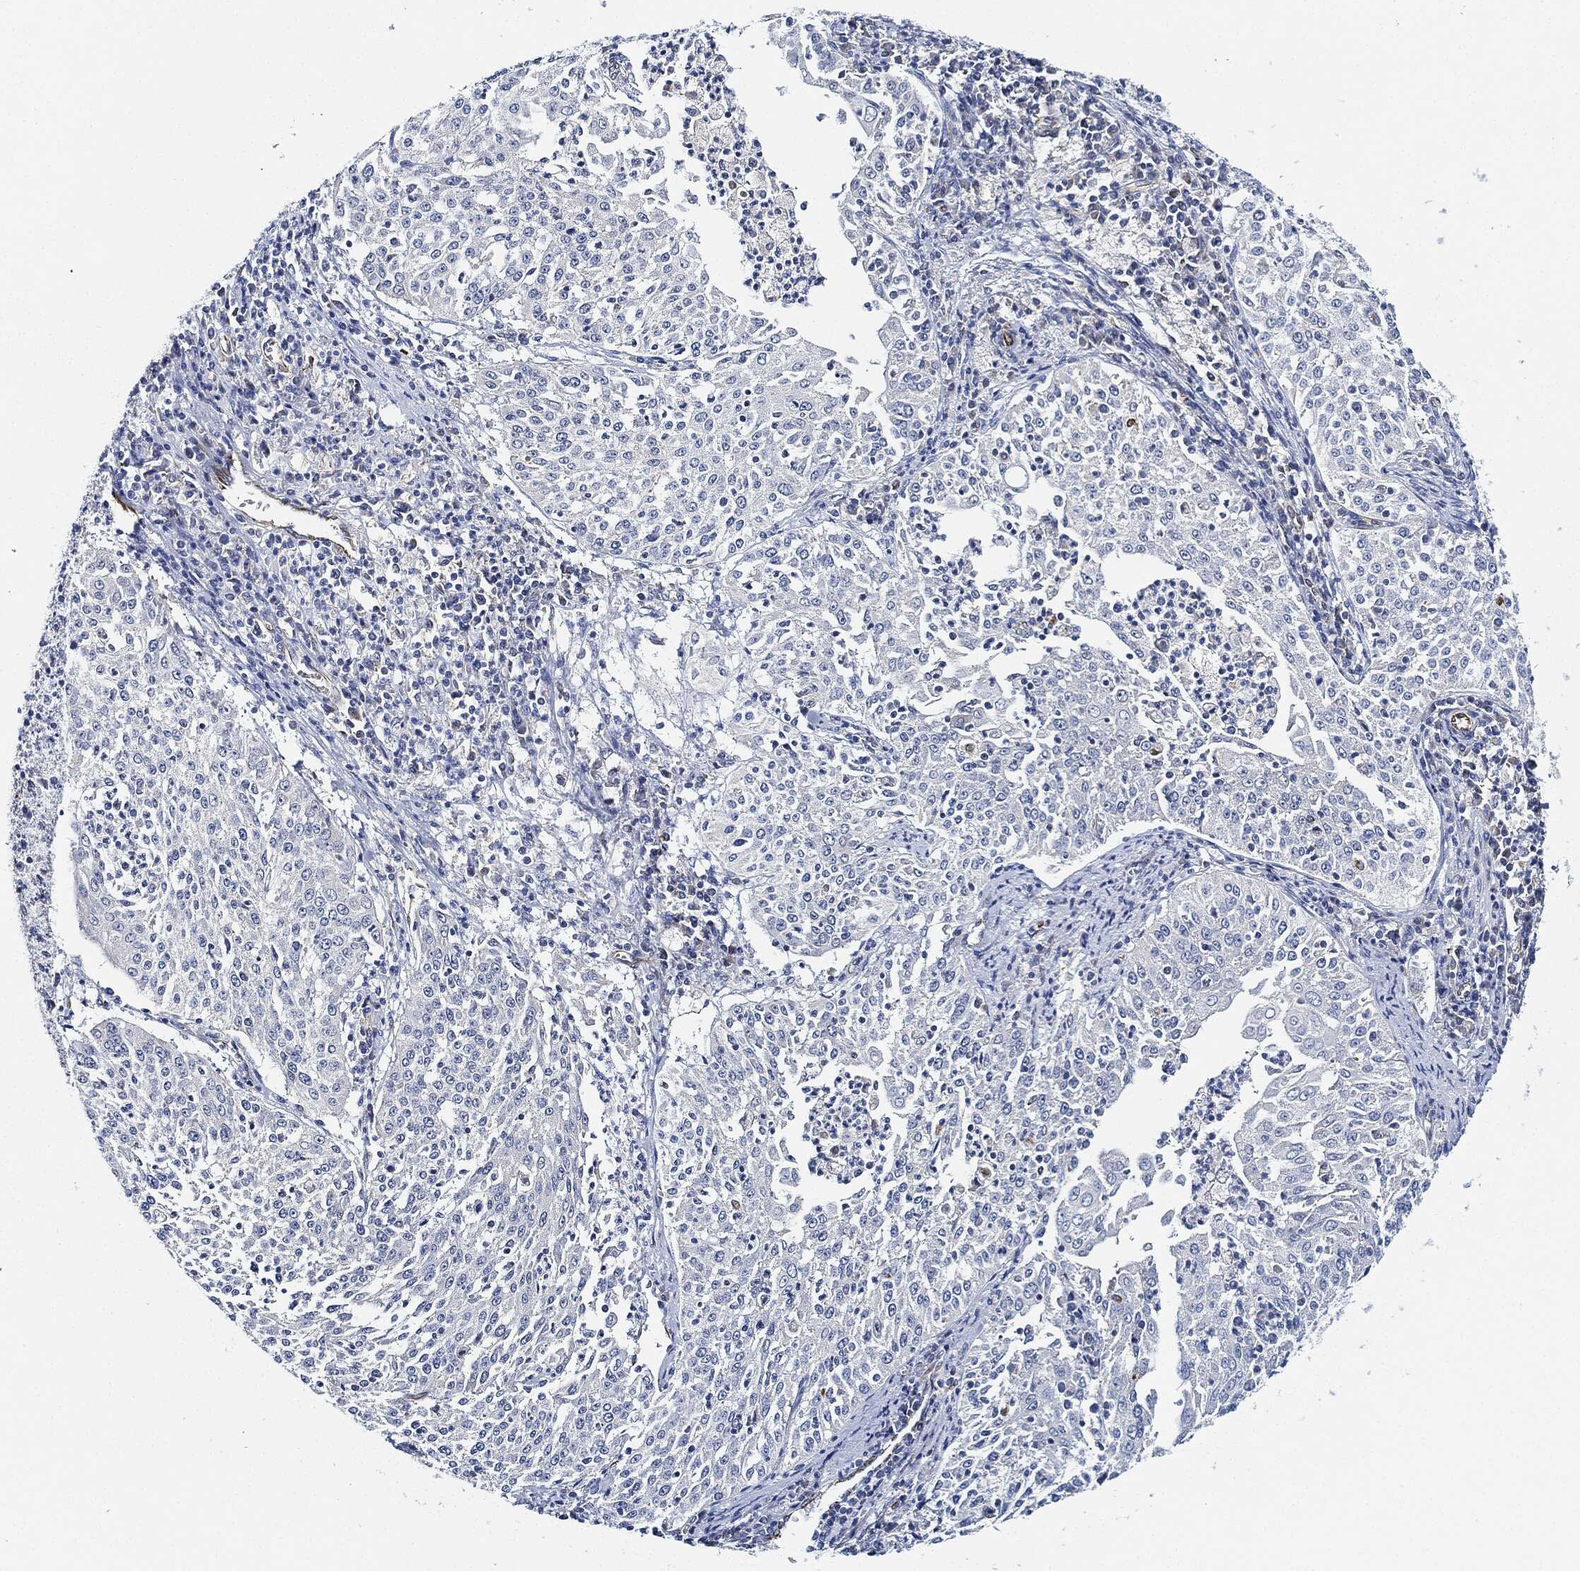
{"staining": {"intensity": "negative", "quantity": "none", "location": "none"}, "tissue": "cervical cancer", "cell_type": "Tumor cells", "image_type": "cancer", "snomed": [{"axis": "morphology", "description": "Squamous cell carcinoma, NOS"}, {"axis": "topography", "description": "Cervix"}], "caption": "Protein analysis of cervical cancer shows no significant expression in tumor cells.", "gene": "THSD1", "patient": {"sex": "female", "age": 41}}